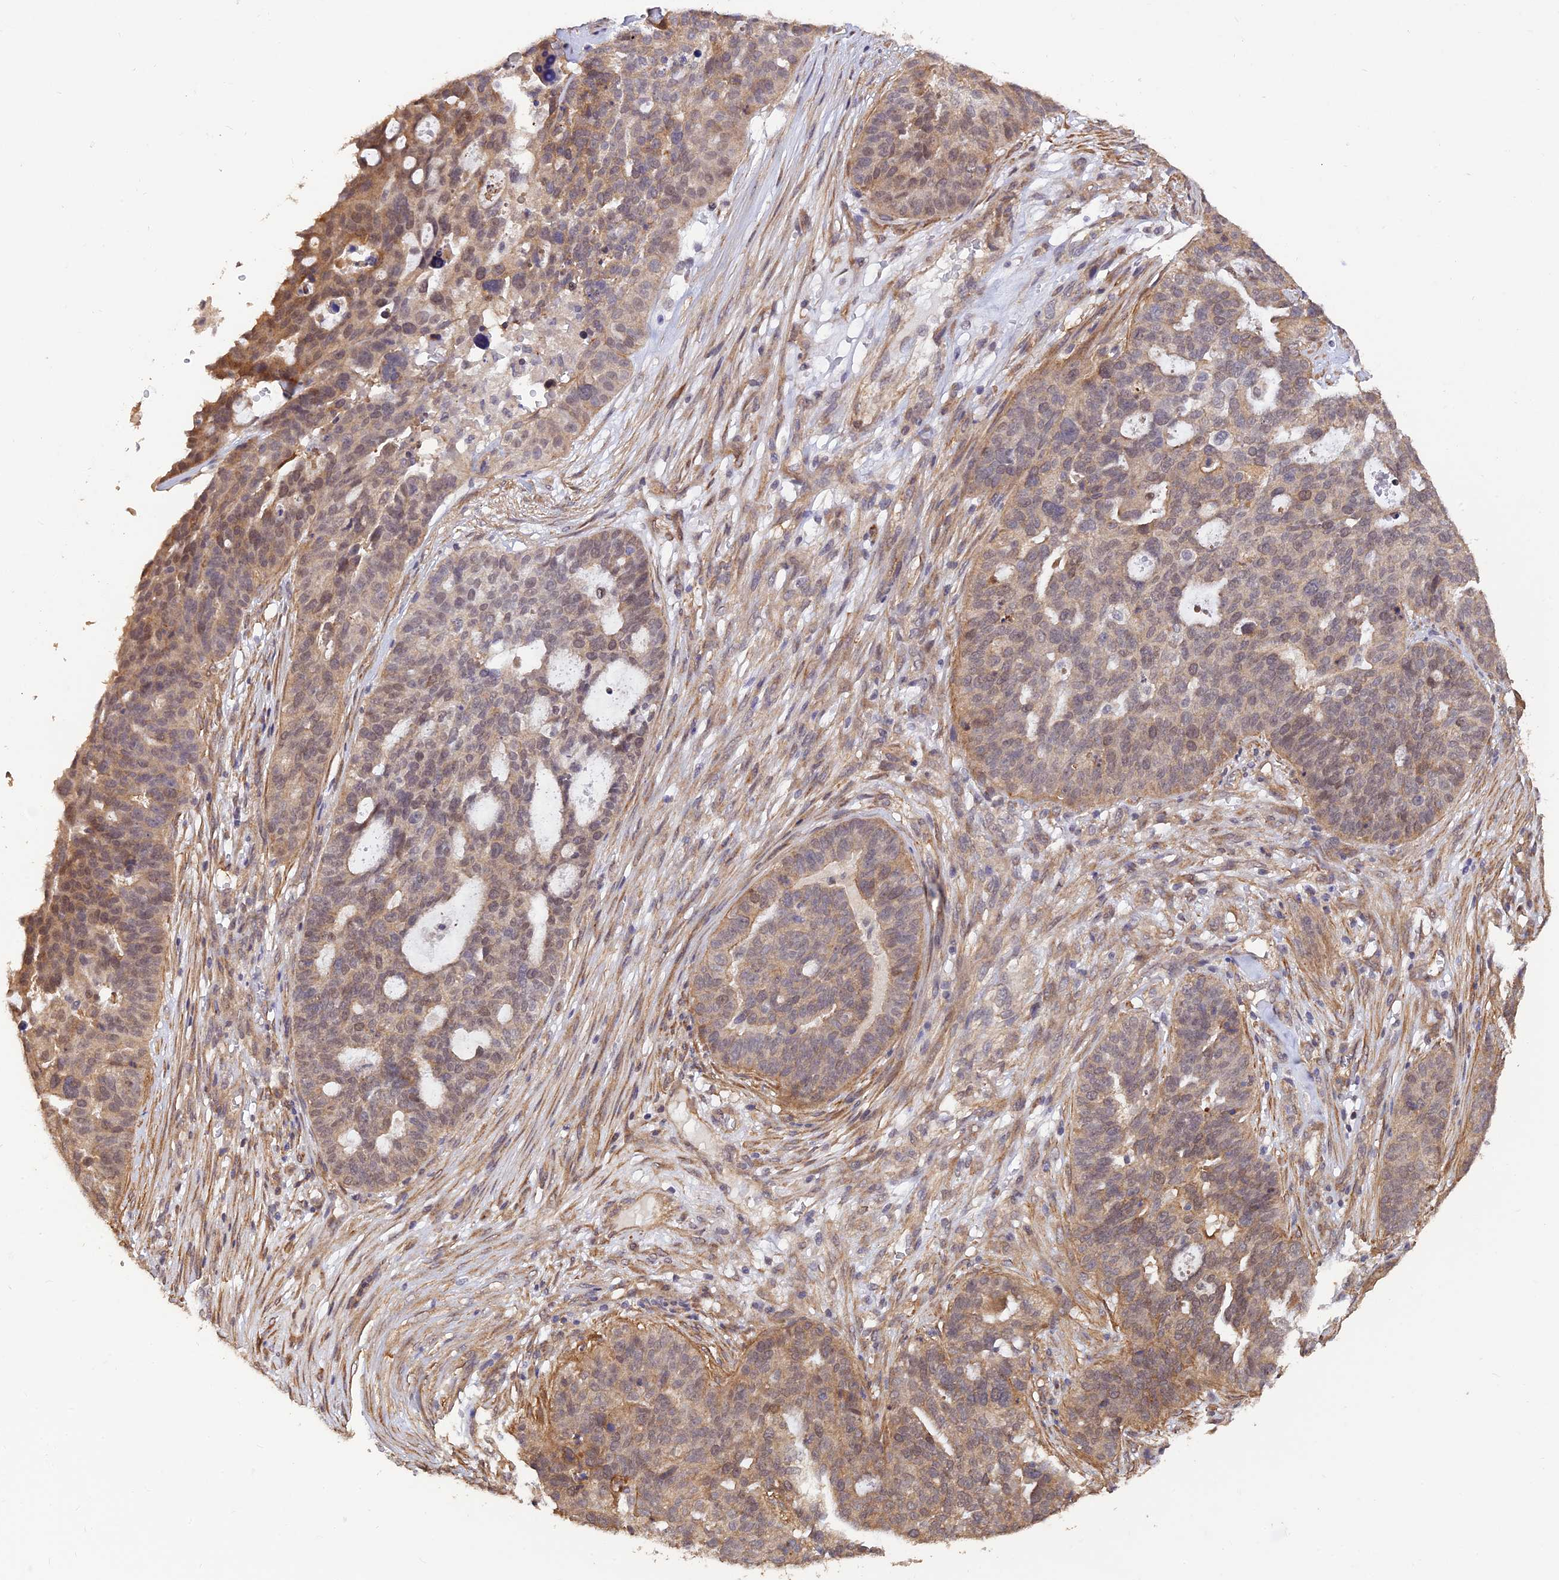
{"staining": {"intensity": "moderate", "quantity": "<25%", "location": "nuclear"}, "tissue": "ovarian cancer", "cell_type": "Tumor cells", "image_type": "cancer", "snomed": [{"axis": "morphology", "description": "Cystadenocarcinoma, serous, NOS"}, {"axis": "topography", "description": "Ovary"}], "caption": "This micrograph reveals IHC staining of ovarian cancer (serous cystadenocarcinoma), with low moderate nuclear staining in approximately <25% of tumor cells.", "gene": "PAGR1", "patient": {"sex": "female", "age": 59}}